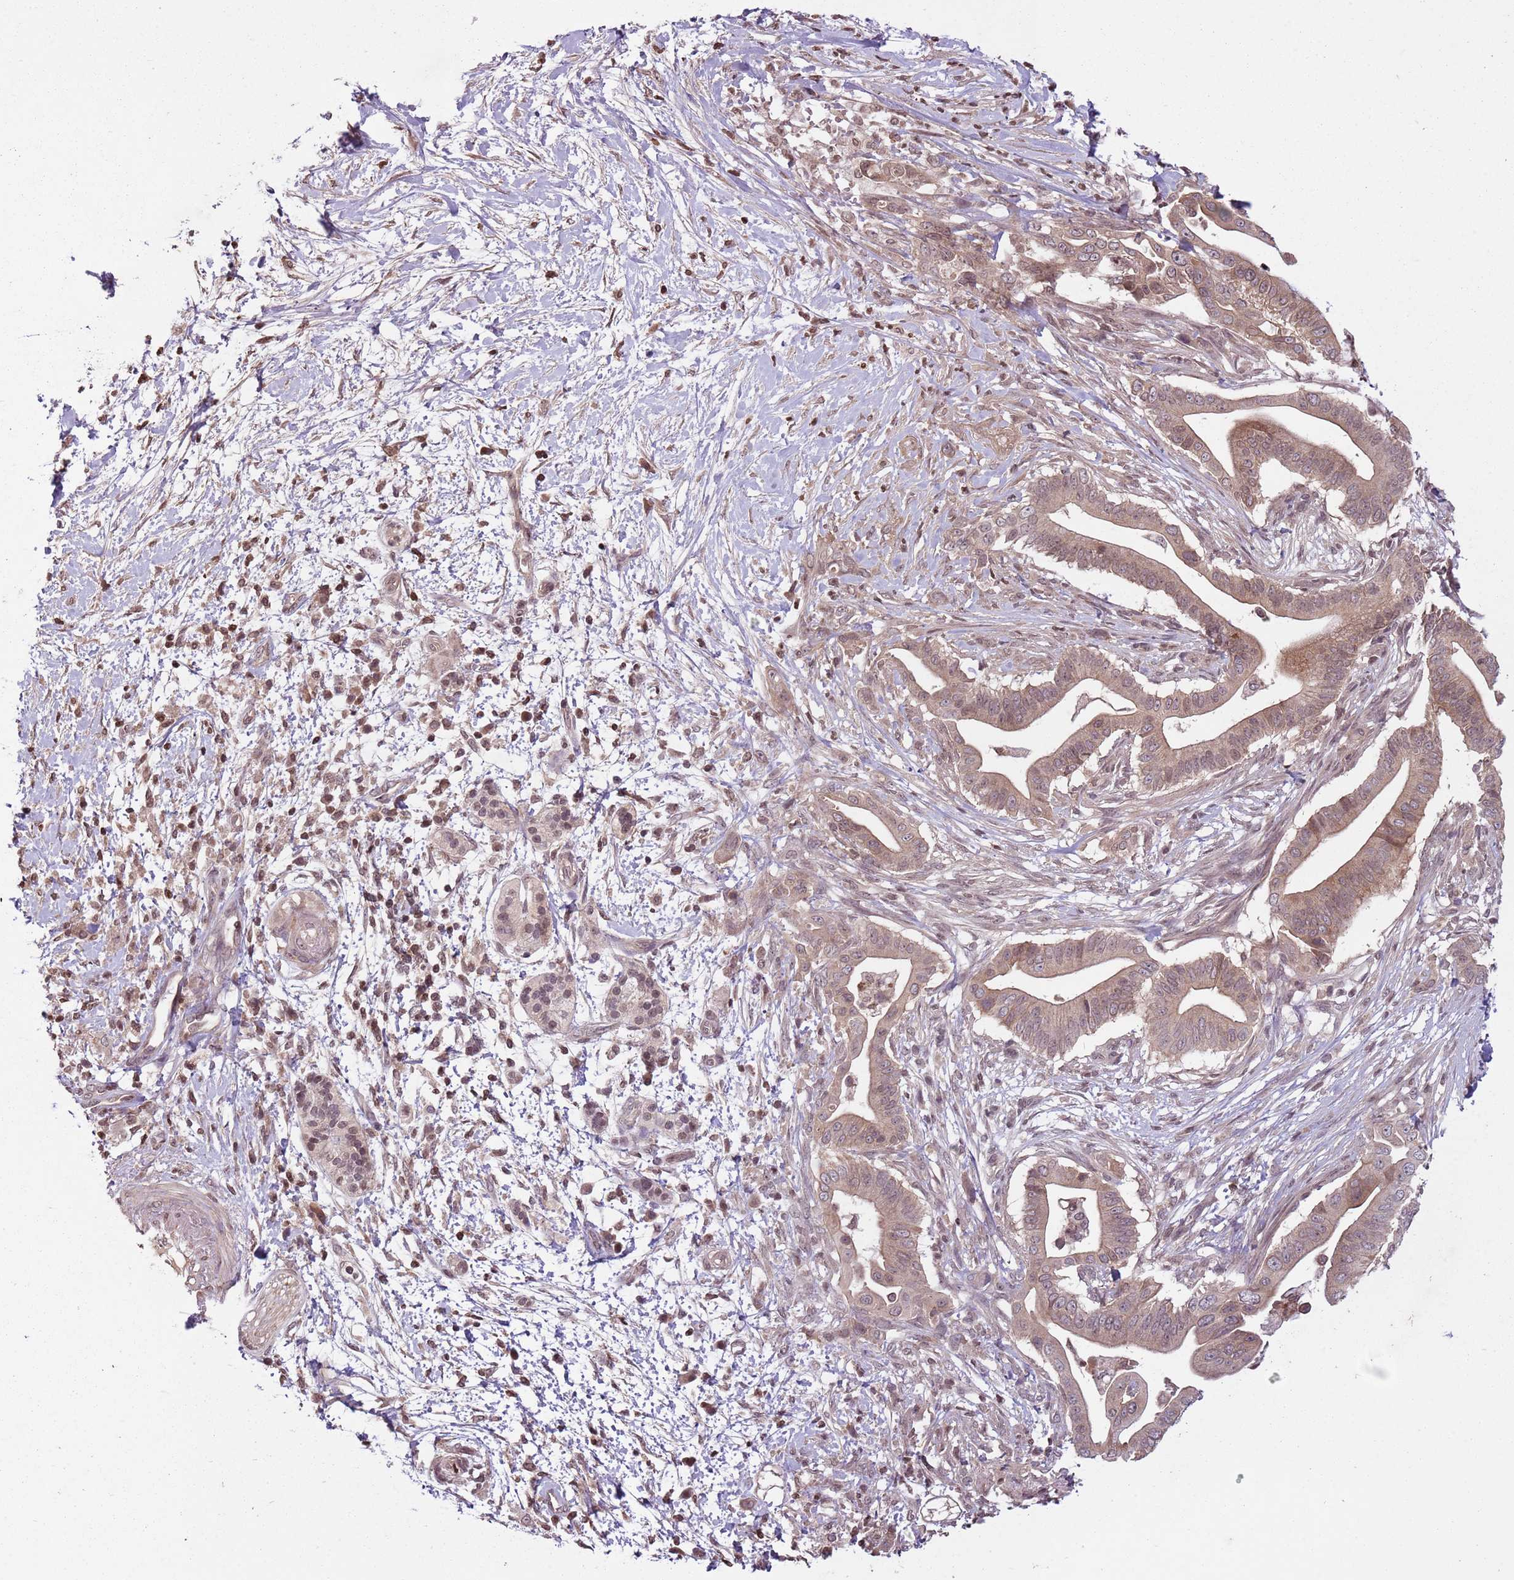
{"staining": {"intensity": "moderate", "quantity": ">75%", "location": "cytoplasmic/membranous"}, "tissue": "pancreatic cancer", "cell_type": "Tumor cells", "image_type": "cancer", "snomed": [{"axis": "morphology", "description": "Adenocarcinoma, NOS"}, {"axis": "topography", "description": "Pancreas"}], "caption": "A photomicrograph showing moderate cytoplasmic/membranous expression in about >75% of tumor cells in pancreatic adenocarcinoma, as visualized by brown immunohistochemical staining.", "gene": "CAPN9", "patient": {"sex": "male", "age": 68}}